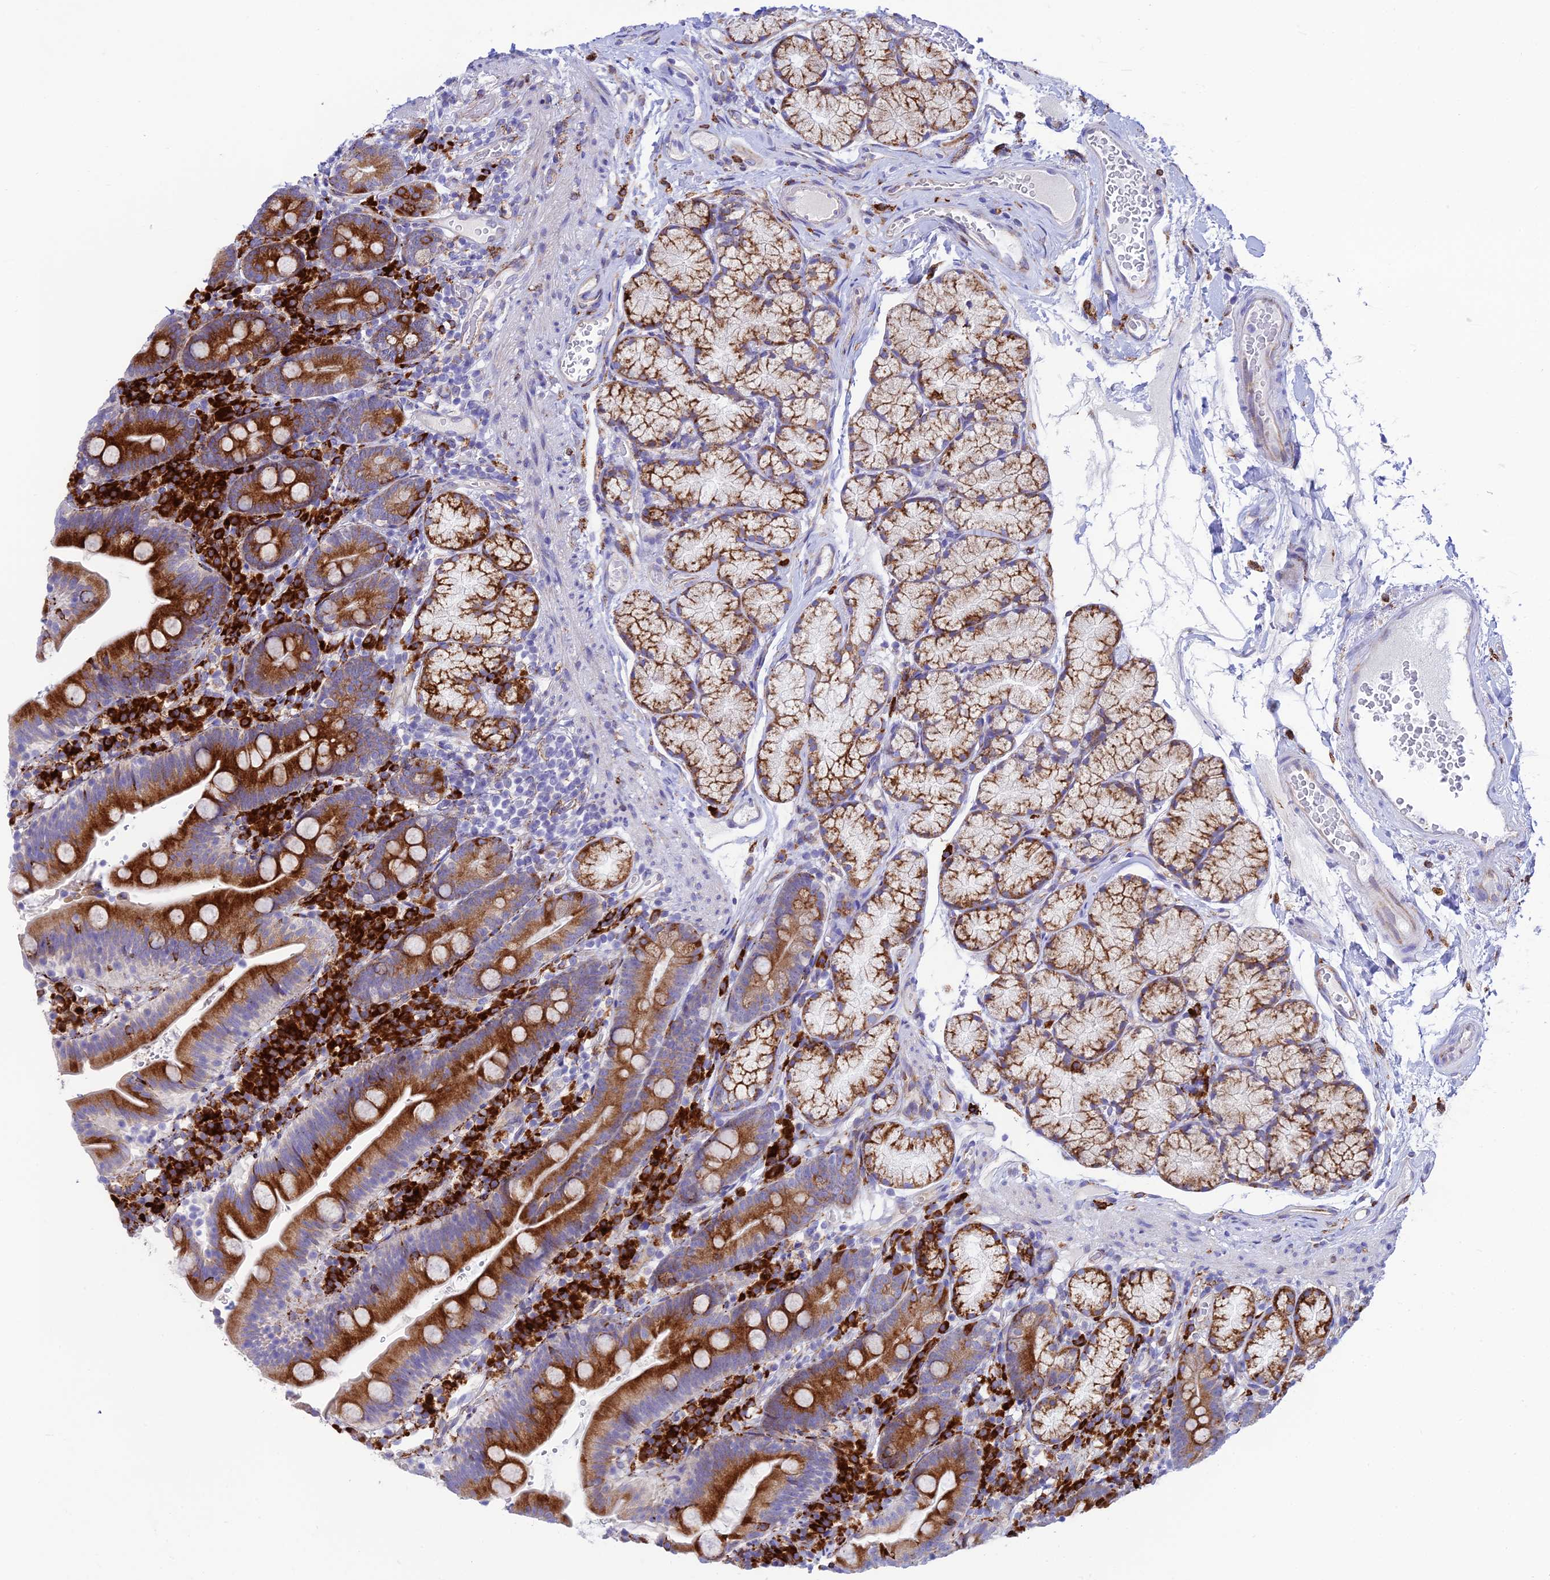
{"staining": {"intensity": "strong", "quantity": ">75%", "location": "cytoplasmic/membranous"}, "tissue": "duodenum", "cell_type": "Glandular cells", "image_type": "normal", "snomed": [{"axis": "morphology", "description": "Normal tissue, NOS"}, {"axis": "topography", "description": "Duodenum"}], "caption": "The micrograph shows a brown stain indicating the presence of a protein in the cytoplasmic/membranous of glandular cells in duodenum. (Brightfield microscopy of DAB IHC at high magnification).", "gene": "TUBGCP6", "patient": {"sex": "female", "age": 67}}